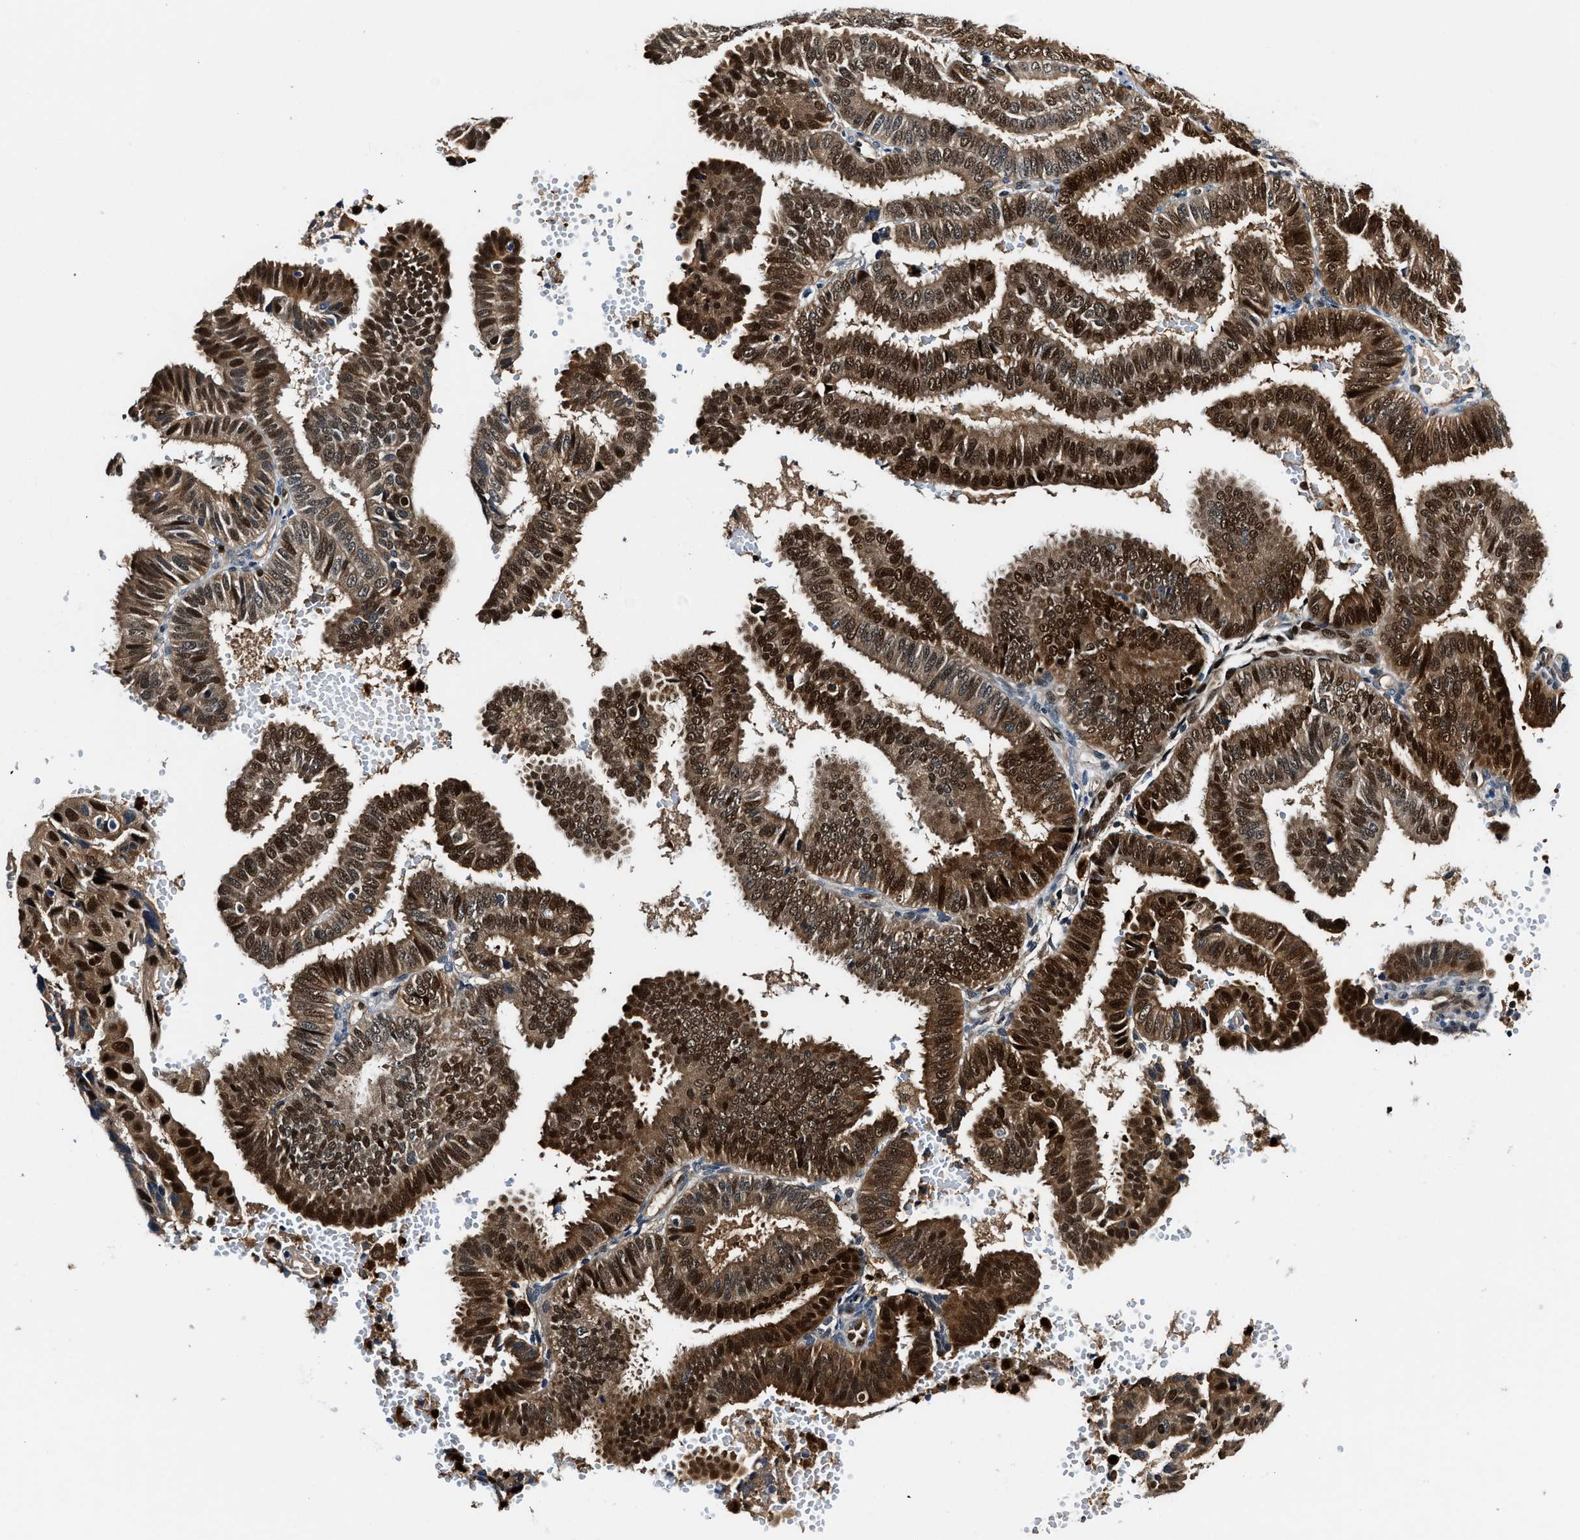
{"staining": {"intensity": "strong", "quantity": ">75%", "location": "cytoplasmic/membranous,nuclear"}, "tissue": "endometrial cancer", "cell_type": "Tumor cells", "image_type": "cancer", "snomed": [{"axis": "morphology", "description": "Adenocarcinoma, NOS"}, {"axis": "topography", "description": "Endometrium"}], "caption": "DAB (3,3'-diaminobenzidine) immunohistochemical staining of human endometrial cancer (adenocarcinoma) displays strong cytoplasmic/membranous and nuclear protein staining in about >75% of tumor cells.", "gene": "LTA4H", "patient": {"sex": "female", "age": 58}}